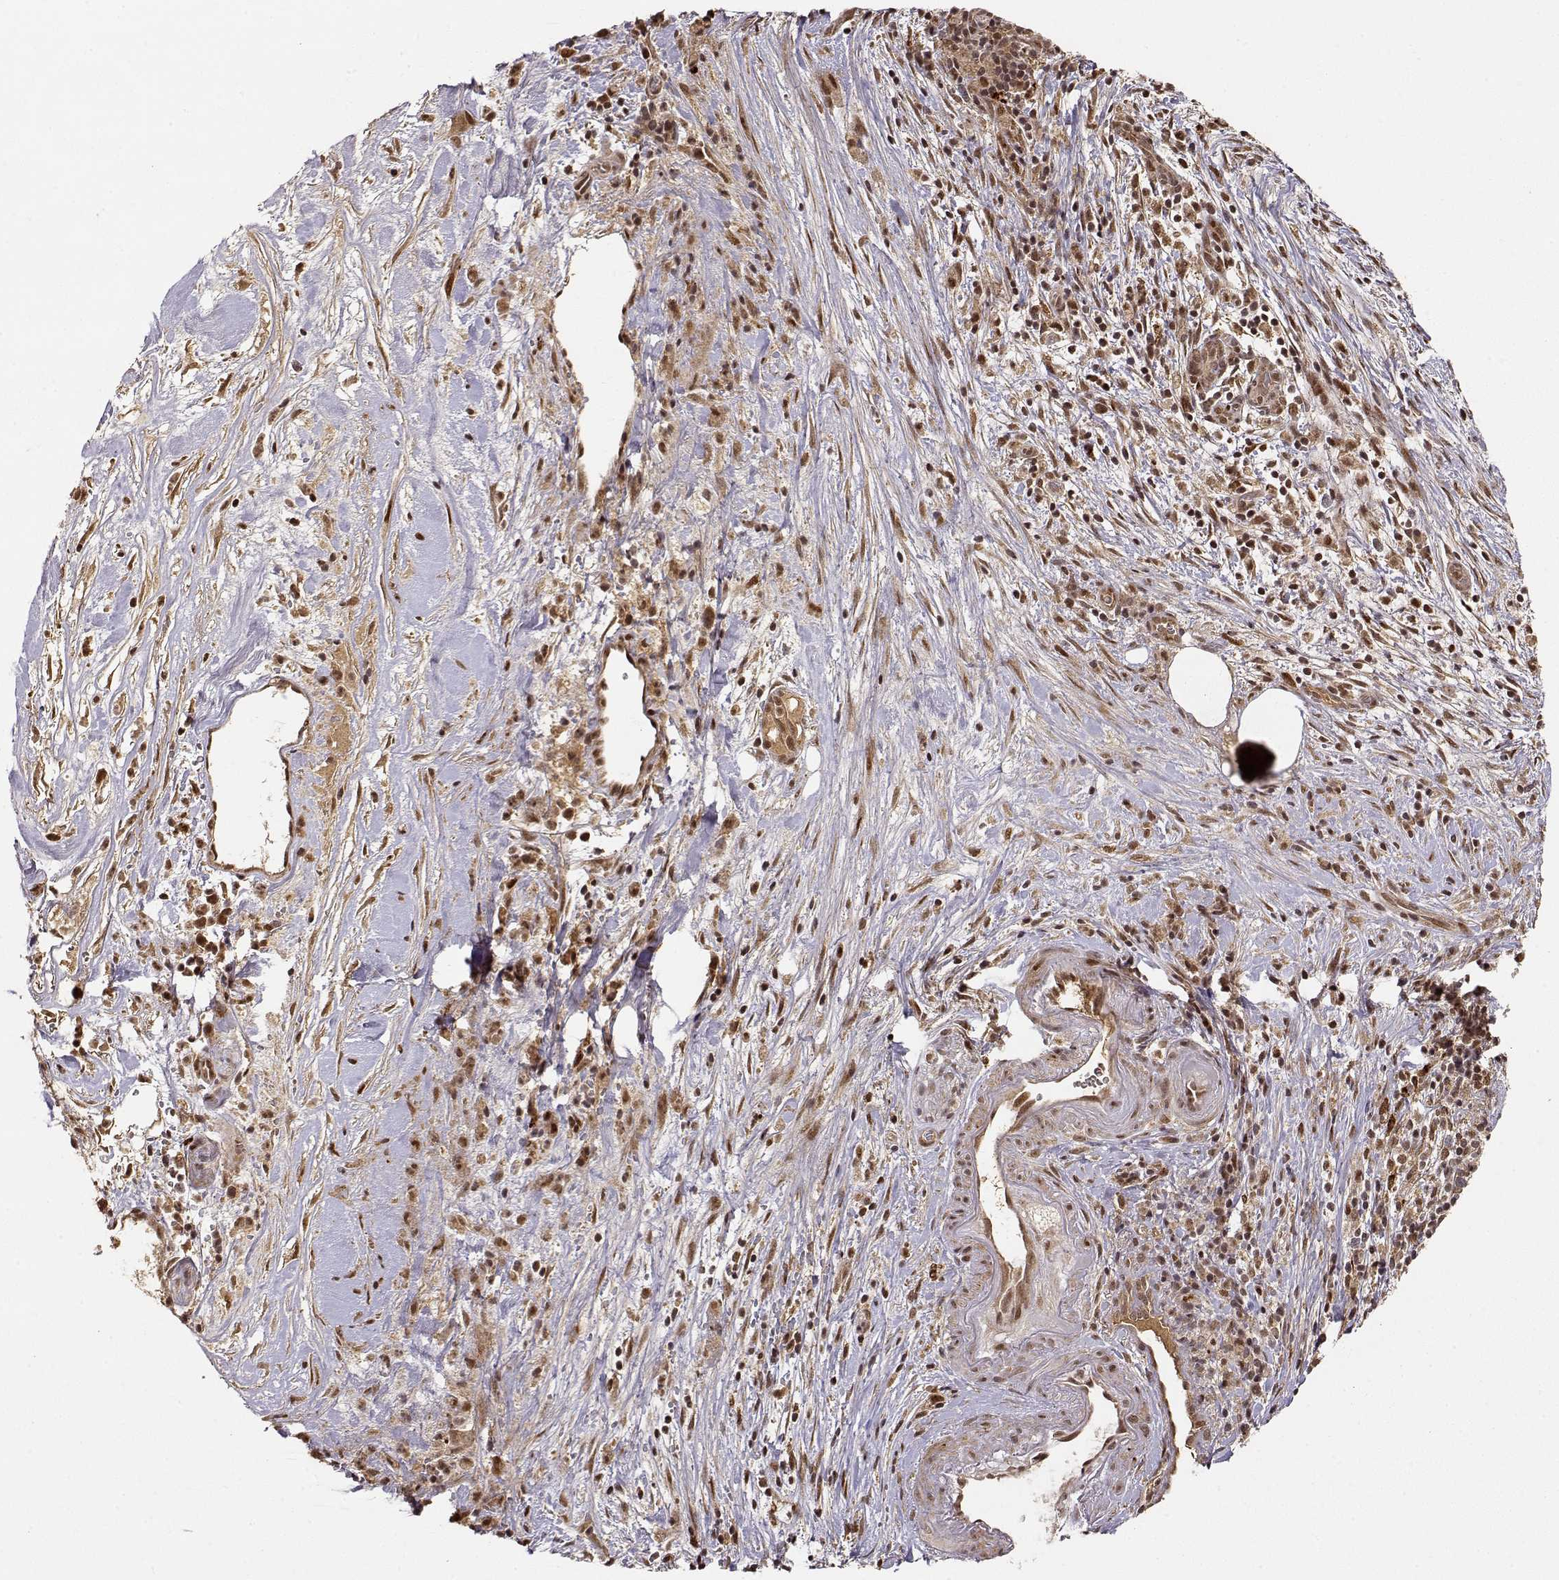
{"staining": {"intensity": "moderate", "quantity": ">75%", "location": "cytoplasmic/membranous,nuclear"}, "tissue": "pancreatic cancer", "cell_type": "Tumor cells", "image_type": "cancer", "snomed": [{"axis": "morphology", "description": "Adenocarcinoma, NOS"}, {"axis": "topography", "description": "Pancreas"}], "caption": "Human pancreatic cancer (adenocarcinoma) stained with a protein marker exhibits moderate staining in tumor cells.", "gene": "MAEA", "patient": {"sex": "male", "age": 44}}